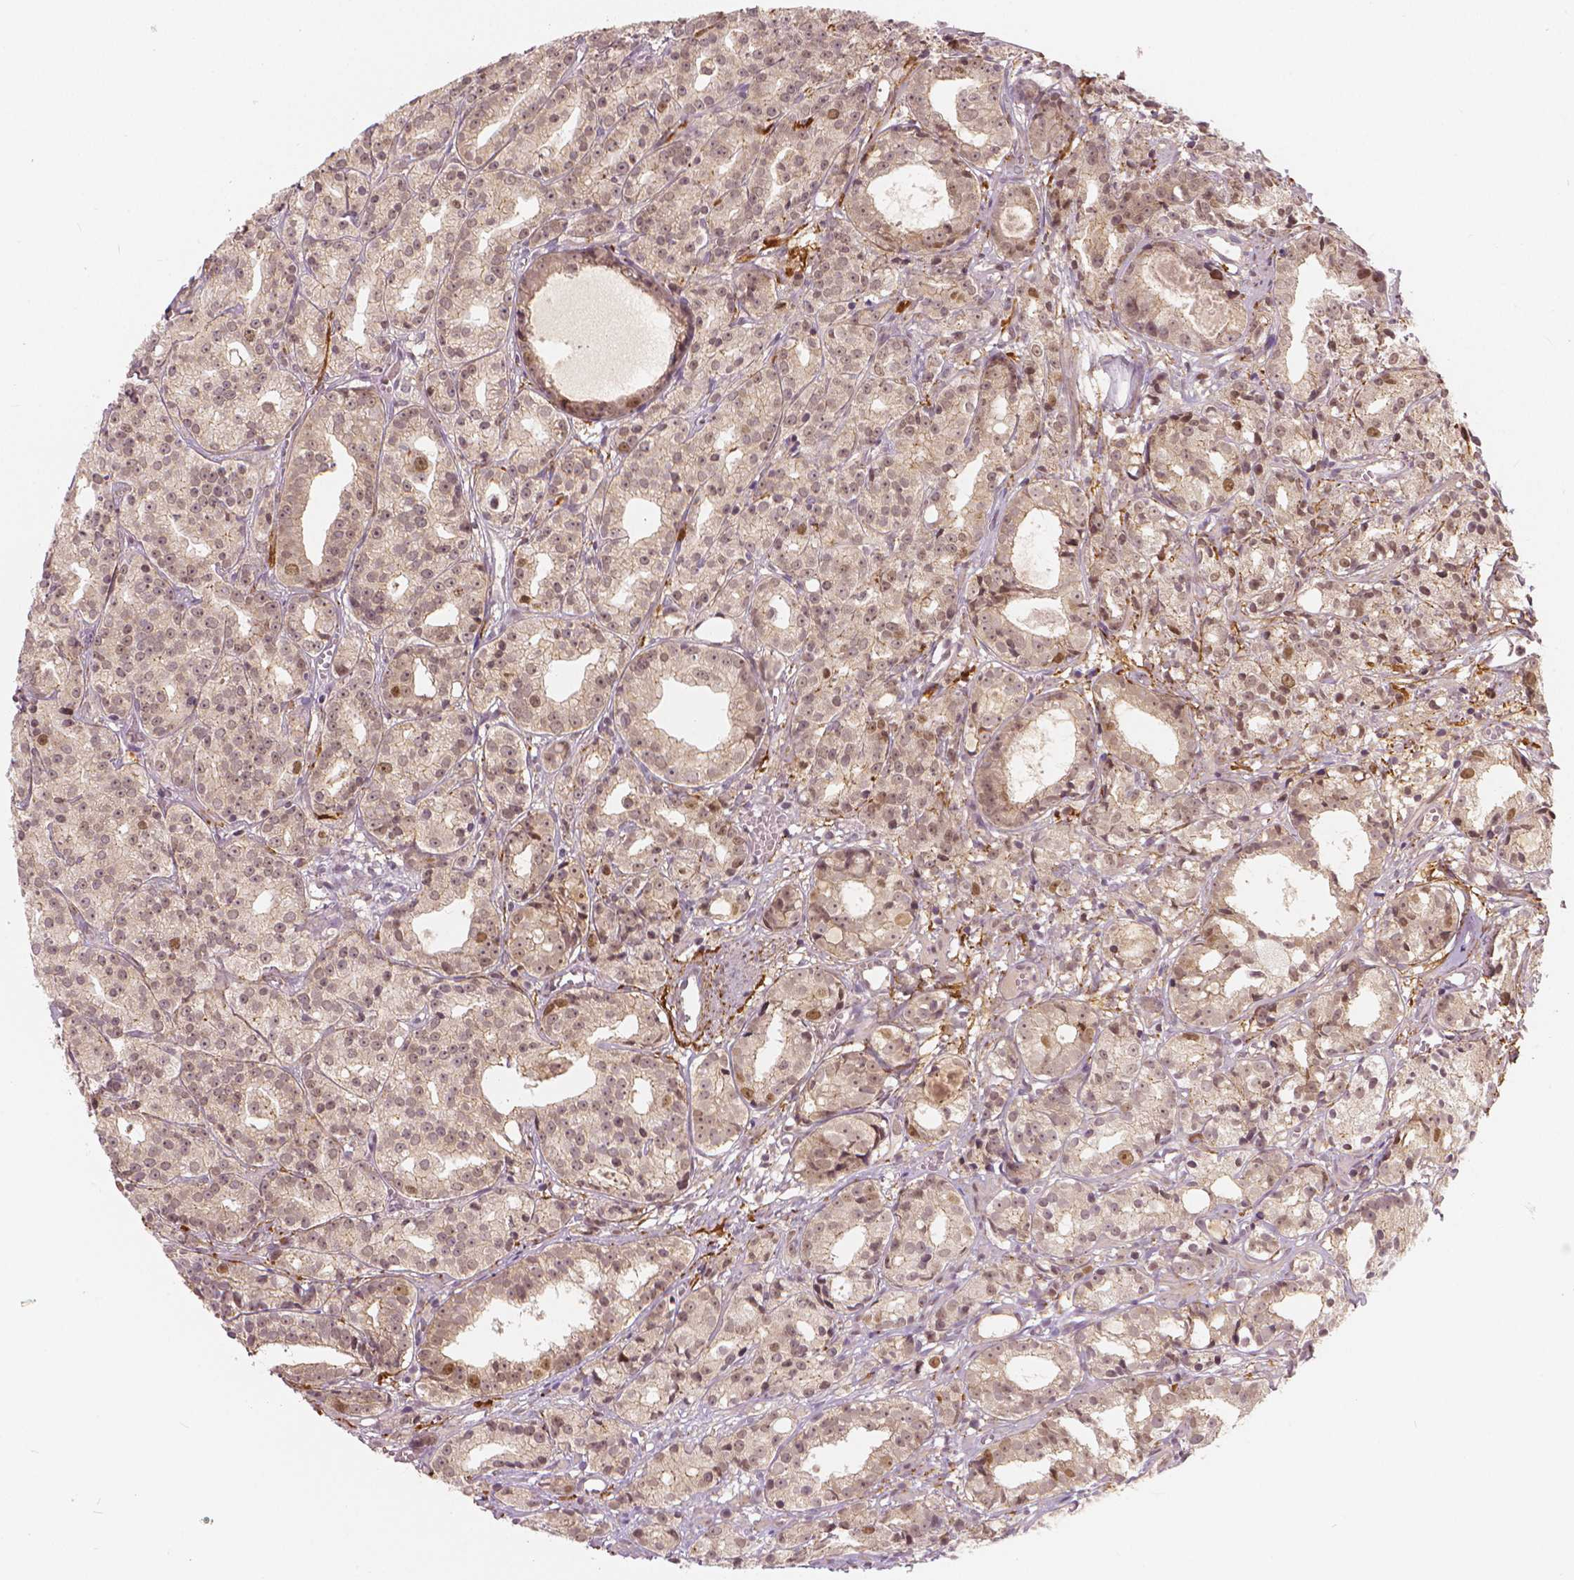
{"staining": {"intensity": "moderate", "quantity": "<25%", "location": "nuclear"}, "tissue": "prostate cancer", "cell_type": "Tumor cells", "image_type": "cancer", "snomed": [{"axis": "morphology", "description": "Adenocarcinoma, Medium grade"}, {"axis": "topography", "description": "Prostate"}], "caption": "Protein expression analysis of prostate cancer exhibits moderate nuclear expression in about <25% of tumor cells.", "gene": "NSD2", "patient": {"sex": "male", "age": 74}}